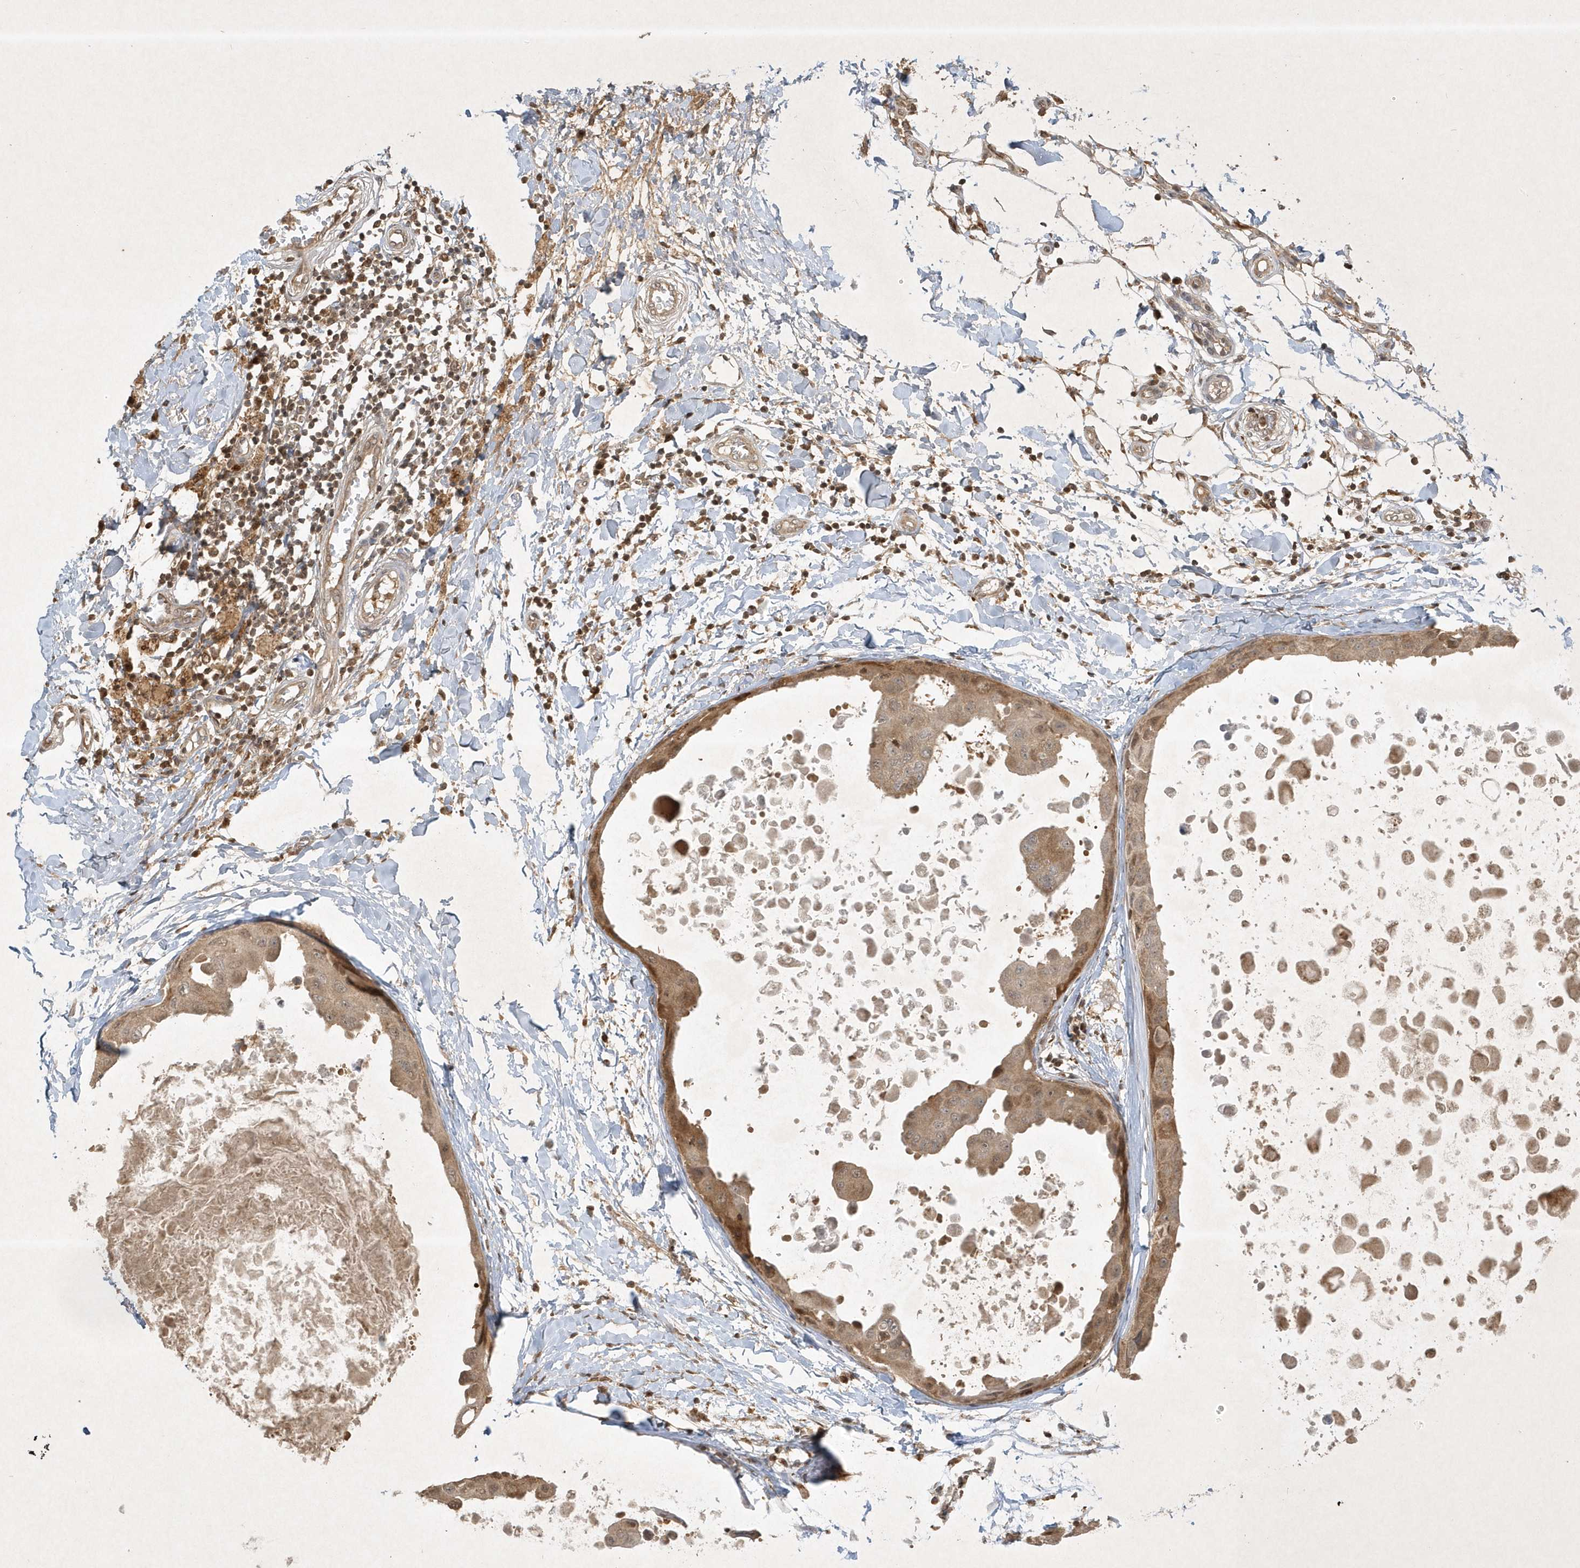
{"staining": {"intensity": "moderate", "quantity": ">75%", "location": "cytoplasmic/membranous"}, "tissue": "breast cancer", "cell_type": "Tumor cells", "image_type": "cancer", "snomed": [{"axis": "morphology", "description": "Duct carcinoma"}, {"axis": "topography", "description": "Breast"}], "caption": "This micrograph shows immunohistochemistry staining of human breast invasive ductal carcinoma, with medium moderate cytoplasmic/membranous positivity in about >75% of tumor cells.", "gene": "PLTP", "patient": {"sex": "female", "age": 27}}